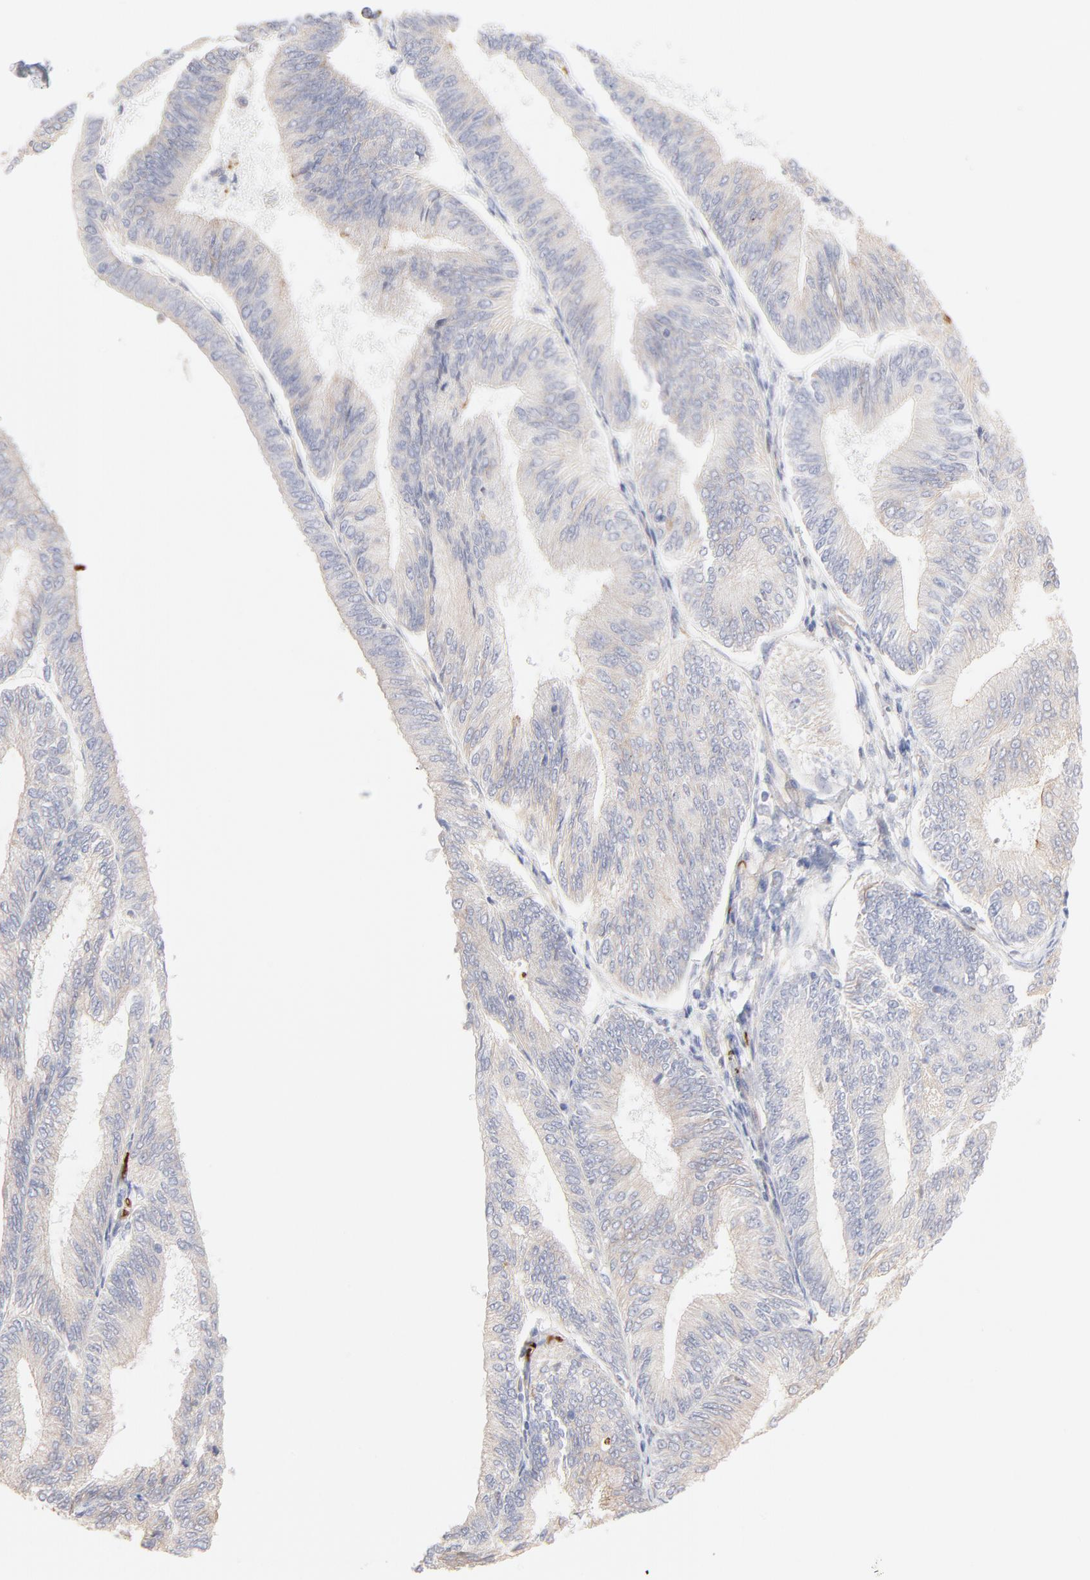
{"staining": {"intensity": "negative", "quantity": "none", "location": "none"}, "tissue": "endometrial cancer", "cell_type": "Tumor cells", "image_type": "cancer", "snomed": [{"axis": "morphology", "description": "Adenocarcinoma, NOS"}, {"axis": "topography", "description": "Endometrium"}], "caption": "The histopathology image shows no significant staining in tumor cells of adenocarcinoma (endometrial).", "gene": "SPTB", "patient": {"sex": "female", "age": 55}}